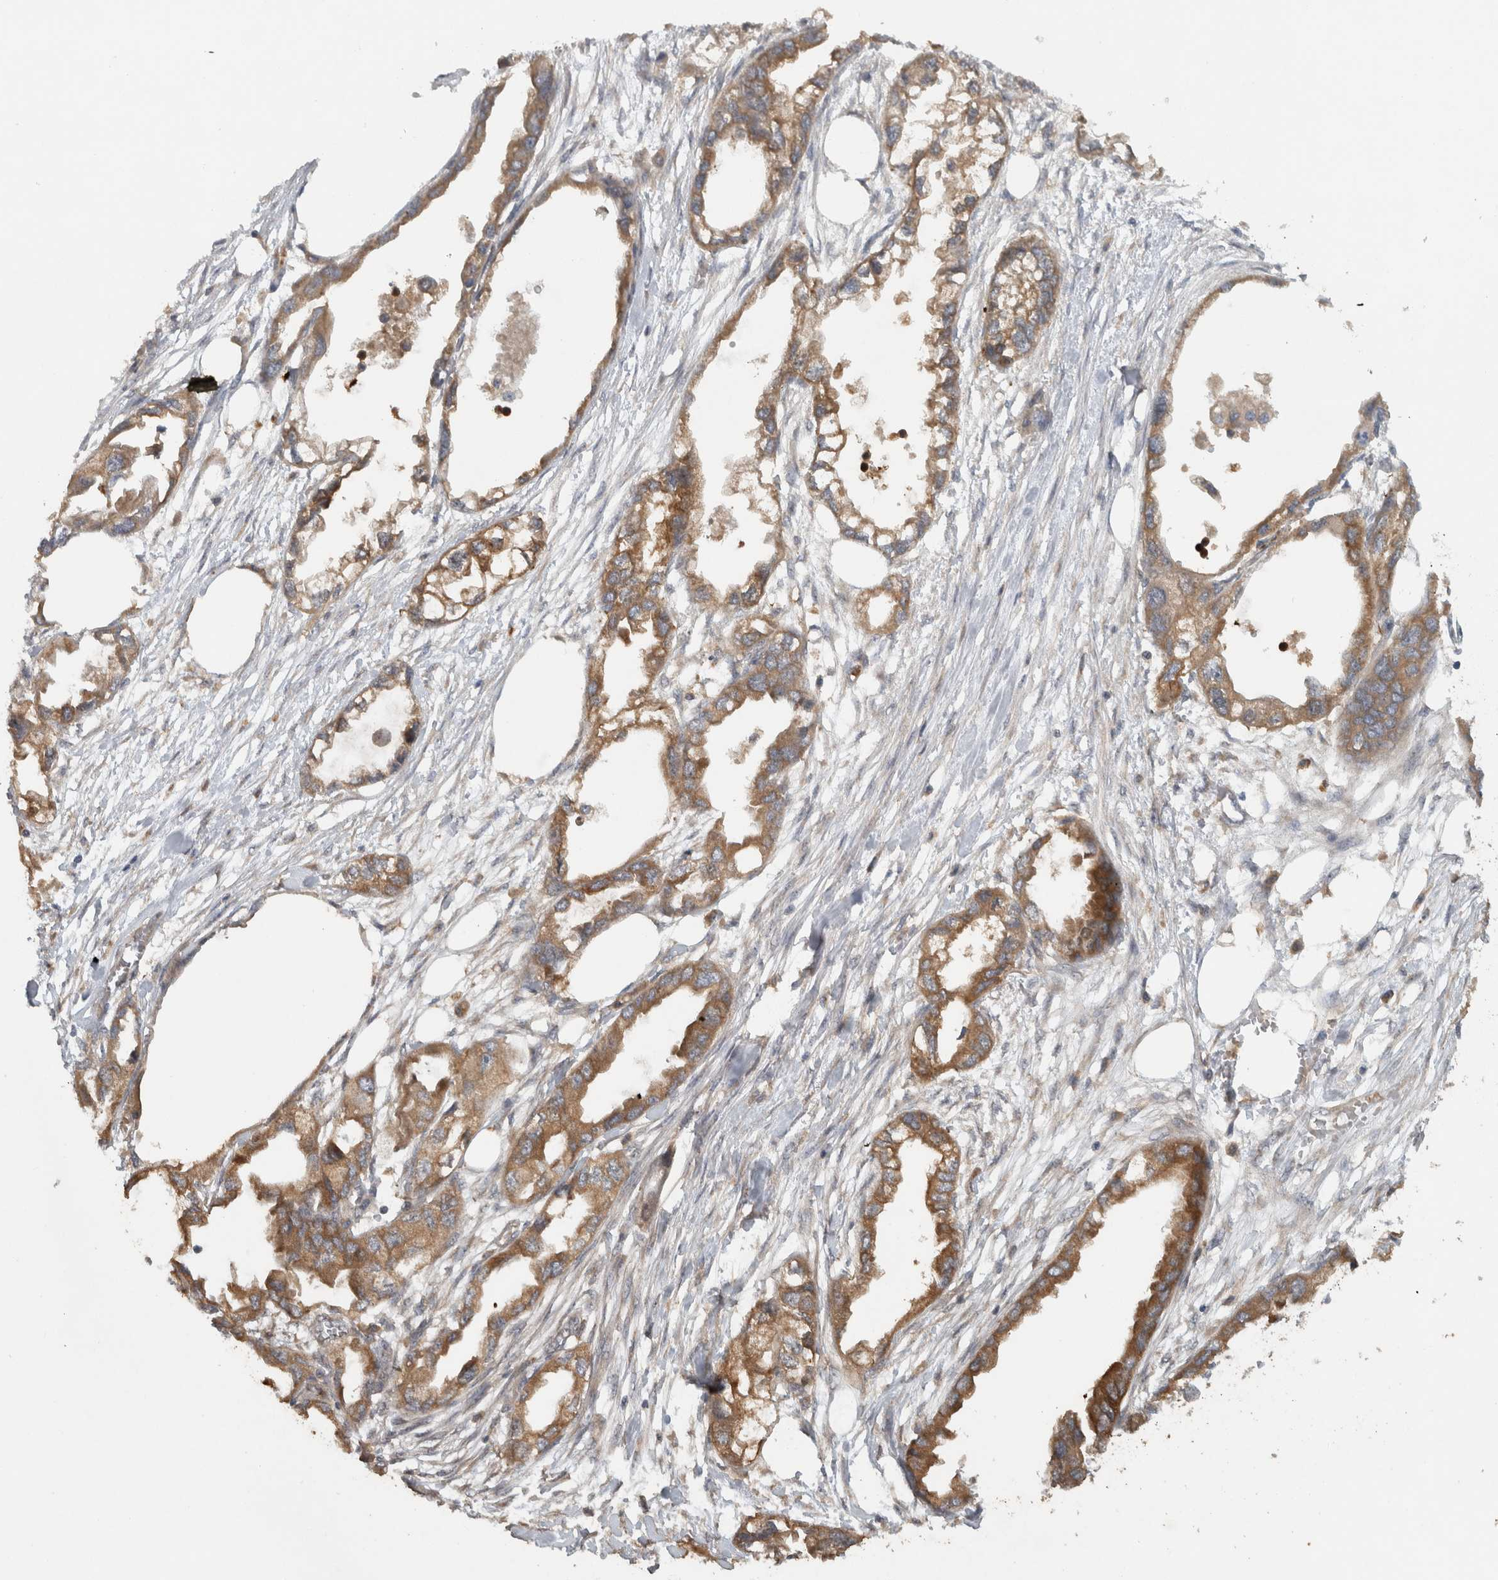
{"staining": {"intensity": "moderate", "quantity": ">75%", "location": "cytoplasmic/membranous"}, "tissue": "endometrial cancer", "cell_type": "Tumor cells", "image_type": "cancer", "snomed": [{"axis": "morphology", "description": "Adenocarcinoma, NOS"}, {"axis": "morphology", "description": "Adenocarcinoma, metastatic, NOS"}, {"axis": "topography", "description": "Adipose tissue"}, {"axis": "topography", "description": "Endometrium"}], "caption": "The micrograph shows staining of endometrial cancer (metastatic adenocarcinoma), revealing moderate cytoplasmic/membranous protein expression (brown color) within tumor cells. The staining was performed using DAB, with brown indicating positive protein expression. Nuclei are stained blue with hematoxylin.", "gene": "VEPH1", "patient": {"sex": "female", "age": 67}}